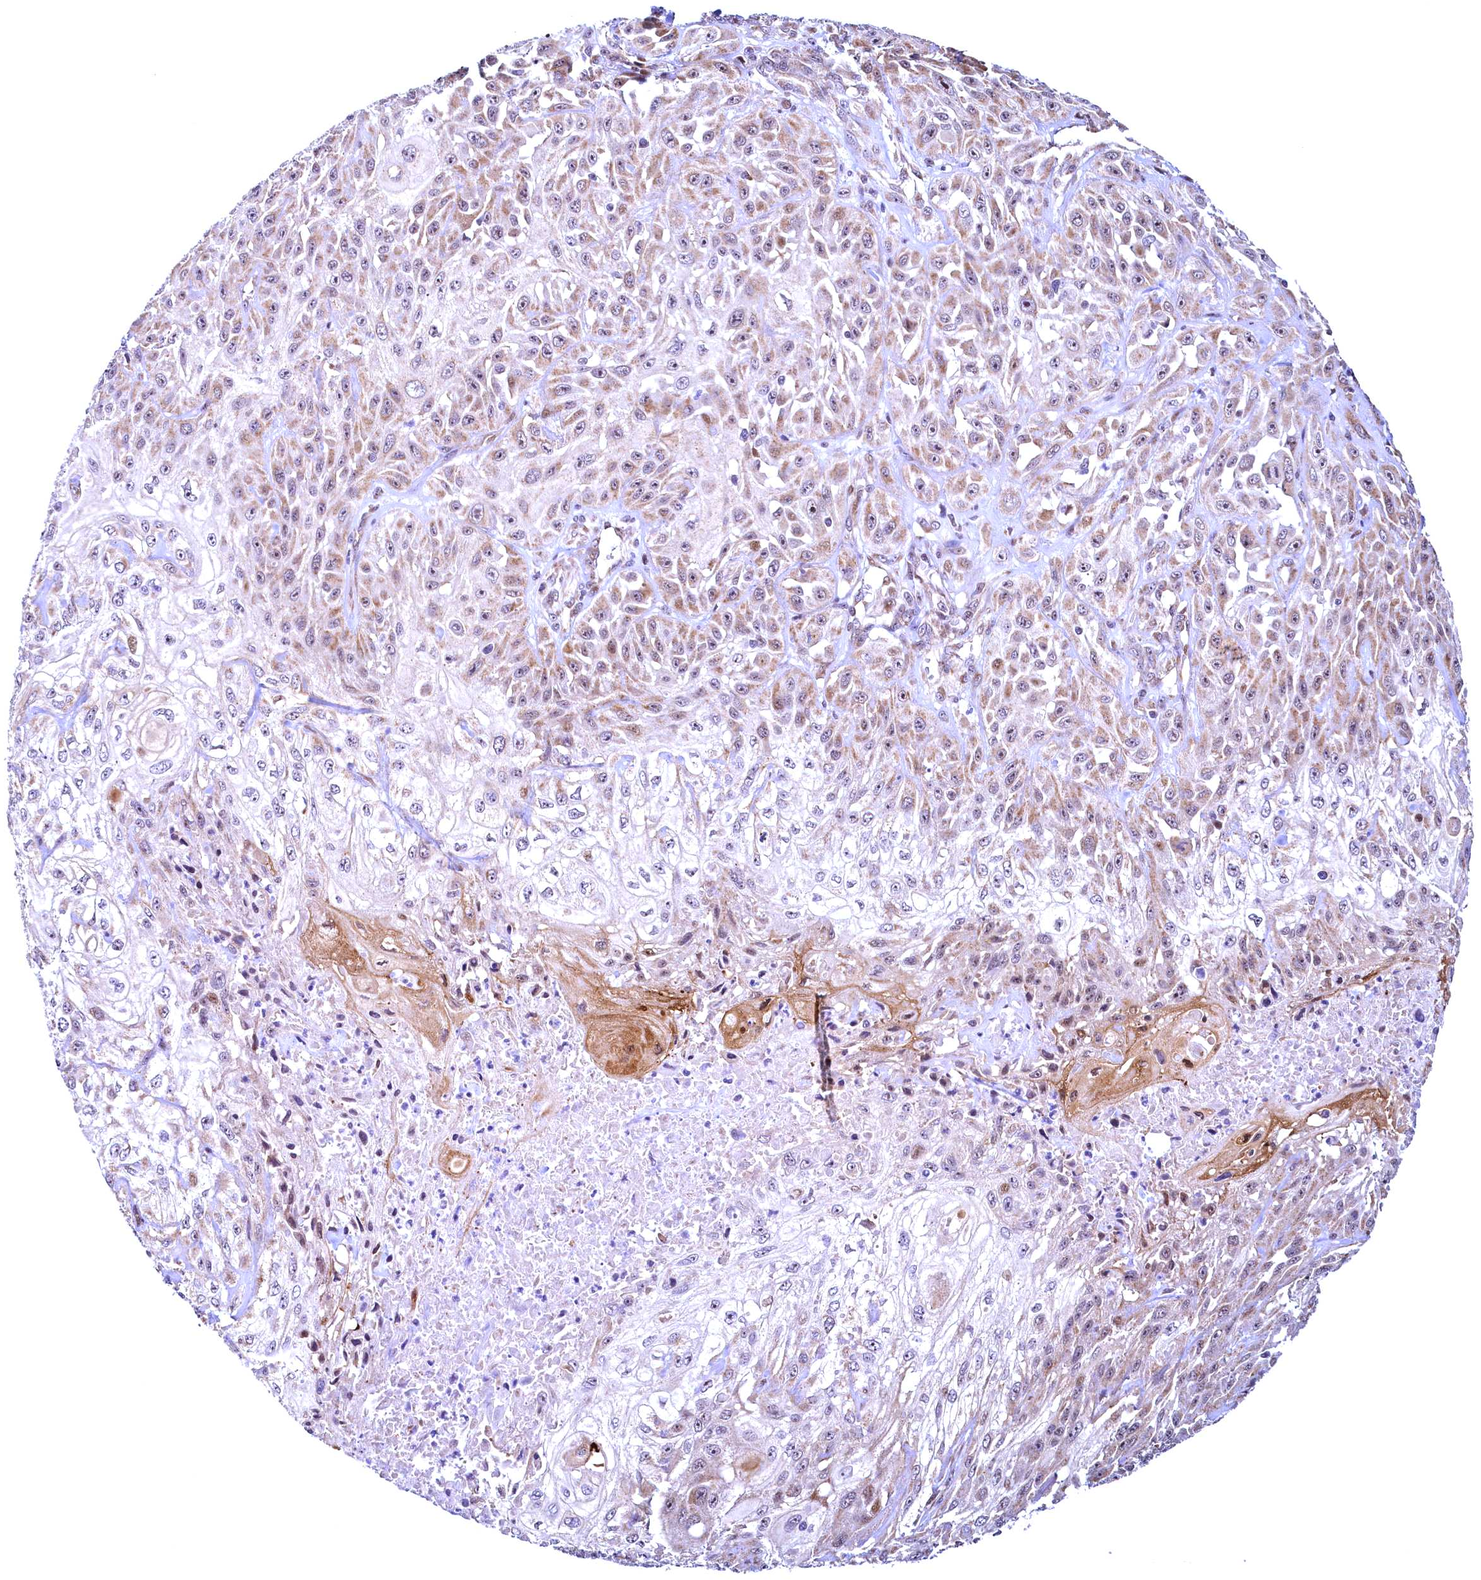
{"staining": {"intensity": "moderate", "quantity": "<25%", "location": "cytoplasmic/membranous"}, "tissue": "skin cancer", "cell_type": "Tumor cells", "image_type": "cancer", "snomed": [{"axis": "morphology", "description": "Squamous cell carcinoma, NOS"}, {"axis": "morphology", "description": "Squamous cell carcinoma, metastatic, NOS"}, {"axis": "topography", "description": "Skin"}, {"axis": "topography", "description": "Lymph node"}], "caption": "Immunohistochemistry of human skin squamous cell carcinoma shows low levels of moderate cytoplasmic/membranous expression in about <25% of tumor cells.", "gene": "RBFA", "patient": {"sex": "male", "age": 75}}